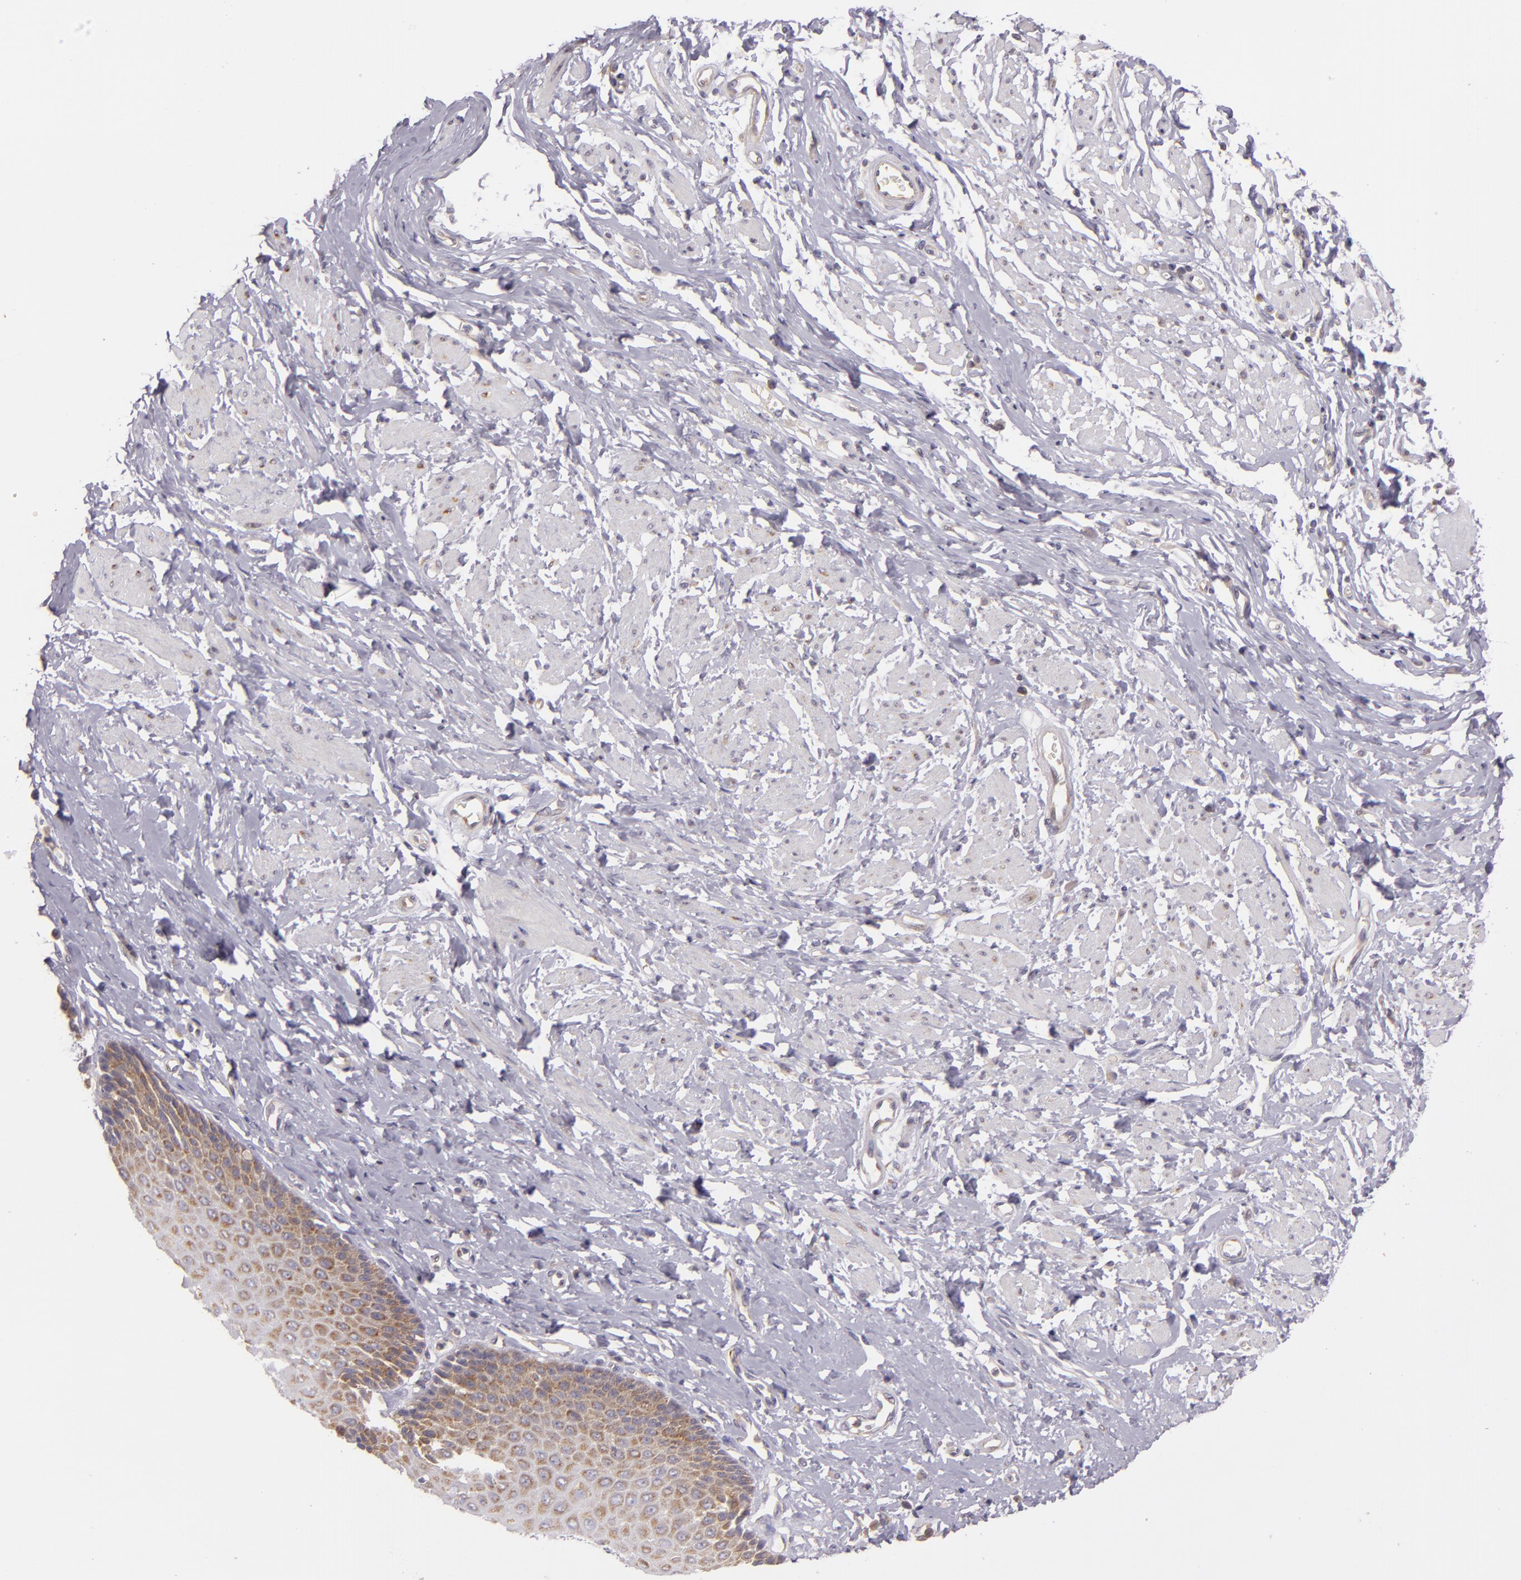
{"staining": {"intensity": "moderate", "quantity": "<25%", "location": "cytoplasmic/membranous"}, "tissue": "esophagus", "cell_type": "Squamous epithelial cells", "image_type": "normal", "snomed": [{"axis": "morphology", "description": "Normal tissue, NOS"}, {"axis": "topography", "description": "Esophagus"}], "caption": "Protein staining reveals moderate cytoplasmic/membranous staining in approximately <25% of squamous epithelial cells in normal esophagus.", "gene": "UPF3B", "patient": {"sex": "male", "age": 70}}